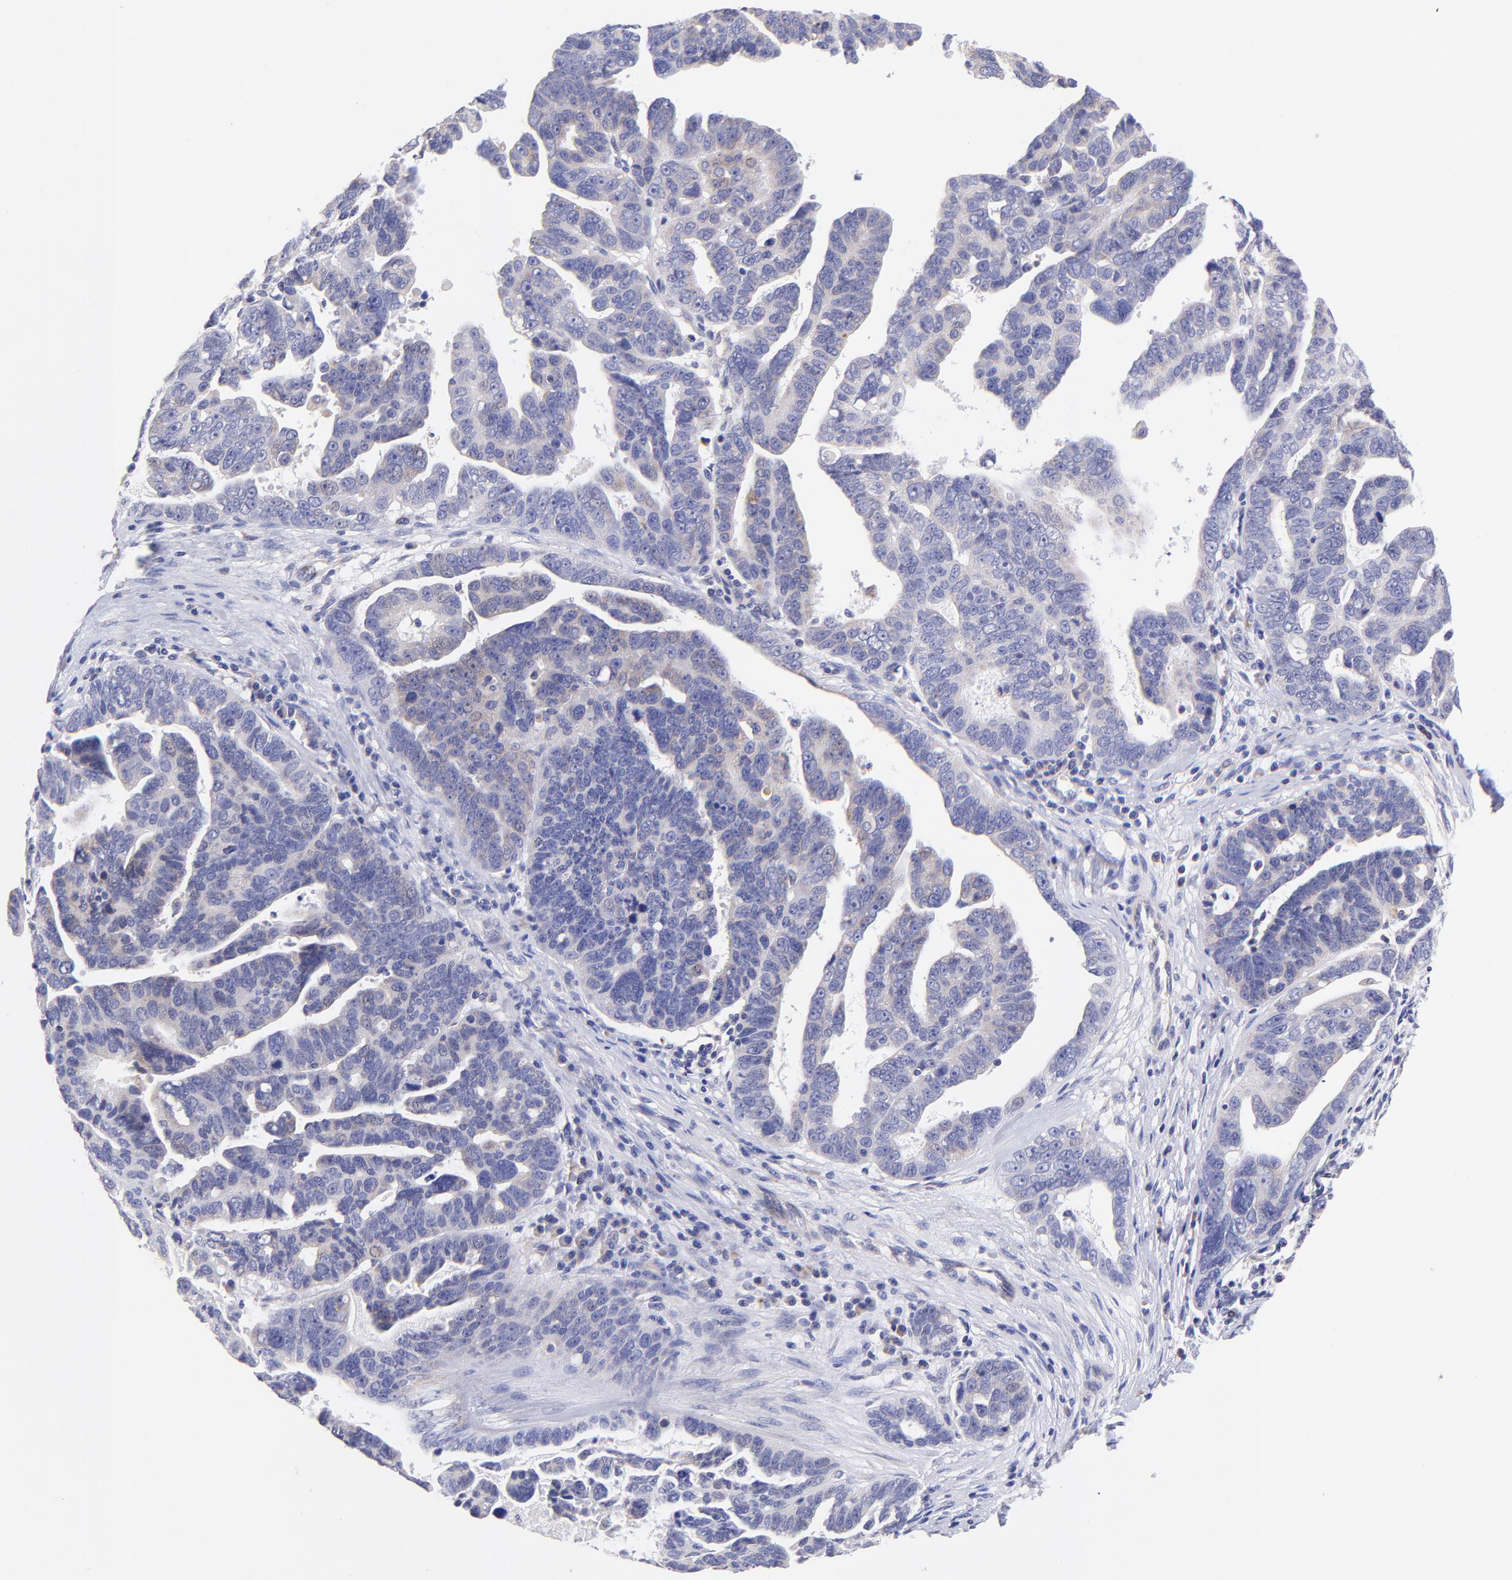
{"staining": {"intensity": "weak", "quantity": "25%-75%", "location": "cytoplasmic/membranous"}, "tissue": "ovarian cancer", "cell_type": "Tumor cells", "image_type": "cancer", "snomed": [{"axis": "morphology", "description": "Carcinoma, endometroid"}, {"axis": "morphology", "description": "Cystadenocarcinoma, serous, NOS"}, {"axis": "topography", "description": "Ovary"}], "caption": "Human ovarian cancer stained for a protein (brown) exhibits weak cytoplasmic/membranous positive positivity in approximately 25%-75% of tumor cells.", "gene": "NDUFB7", "patient": {"sex": "female", "age": 45}}